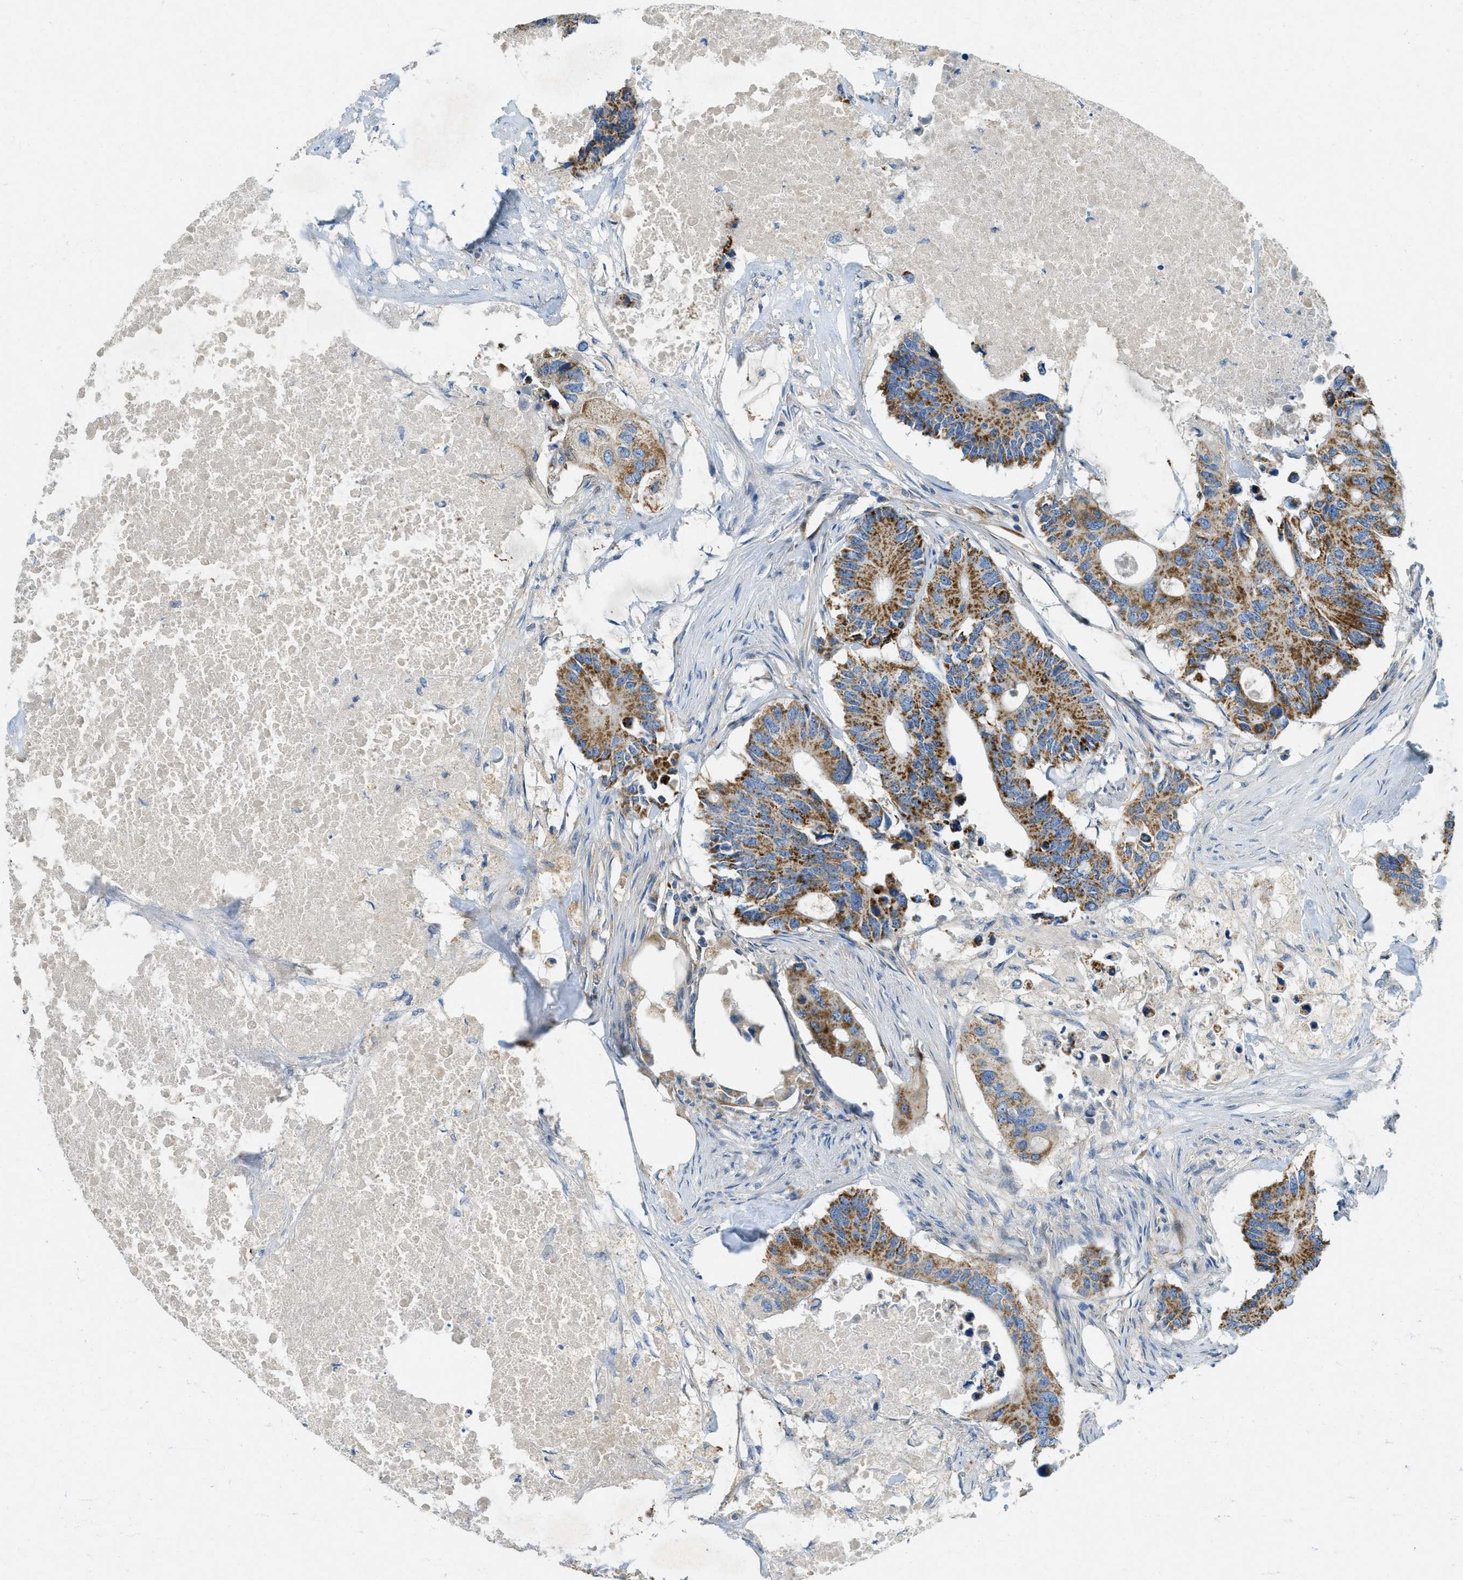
{"staining": {"intensity": "moderate", "quantity": ">75%", "location": "cytoplasmic/membranous"}, "tissue": "colorectal cancer", "cell_type": "Tumor cells", "image_type": "cancer", "snomed": [{"axis": "morphology", "description": "Adenocarcinoma, NOS"}, {"axis": "topography", "description": "Colon"}], "caption": "Protein analysis of colorectal adenocarcinoma tissue exhibits moderate cytoplasmic/membranous staining in about >75% of tumor cells.", "gene": "CYGB", "patient": {"sex": "male", "age": 71}}